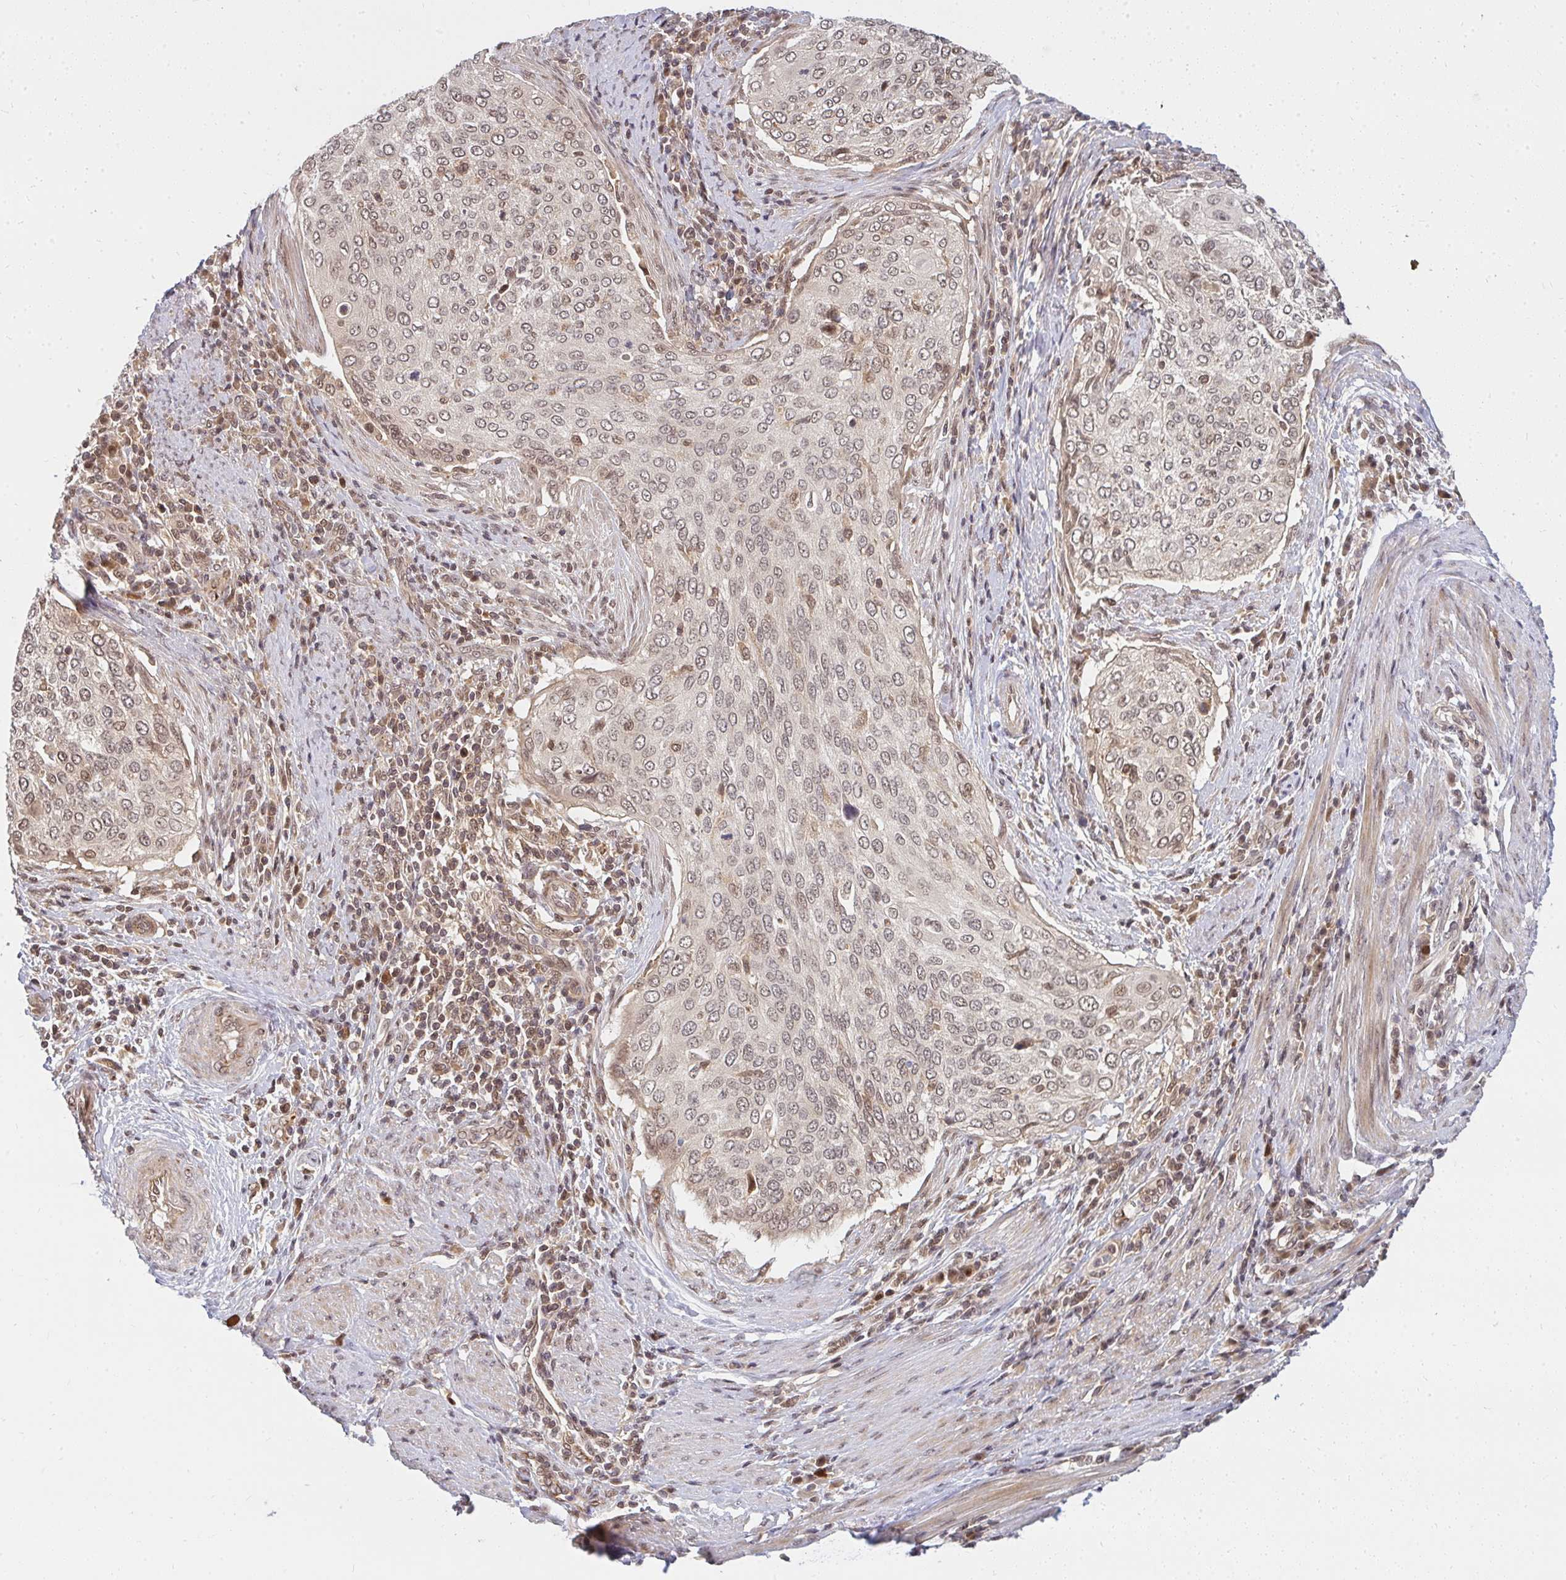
{"staining": {"intensity": "moderate", "quantity": "25%-75%", "location": "nuclear"}, "tissue": "cervical cancer", "cell_type": "Tumor cells", "image_type": "cancer", "snomed": [{"axis": "morphology", "description": "Squamous cell carcinoma, NOS"}, {"axis": "topography", "description": "Cervix"}], "caption": "IHC of cervical cancer displays medium levels of moderate nuclear staining in about 25%-75% of tumor cells.", "gene": "GTF3C6", "patient": {"sex": "female", "age": 38}}